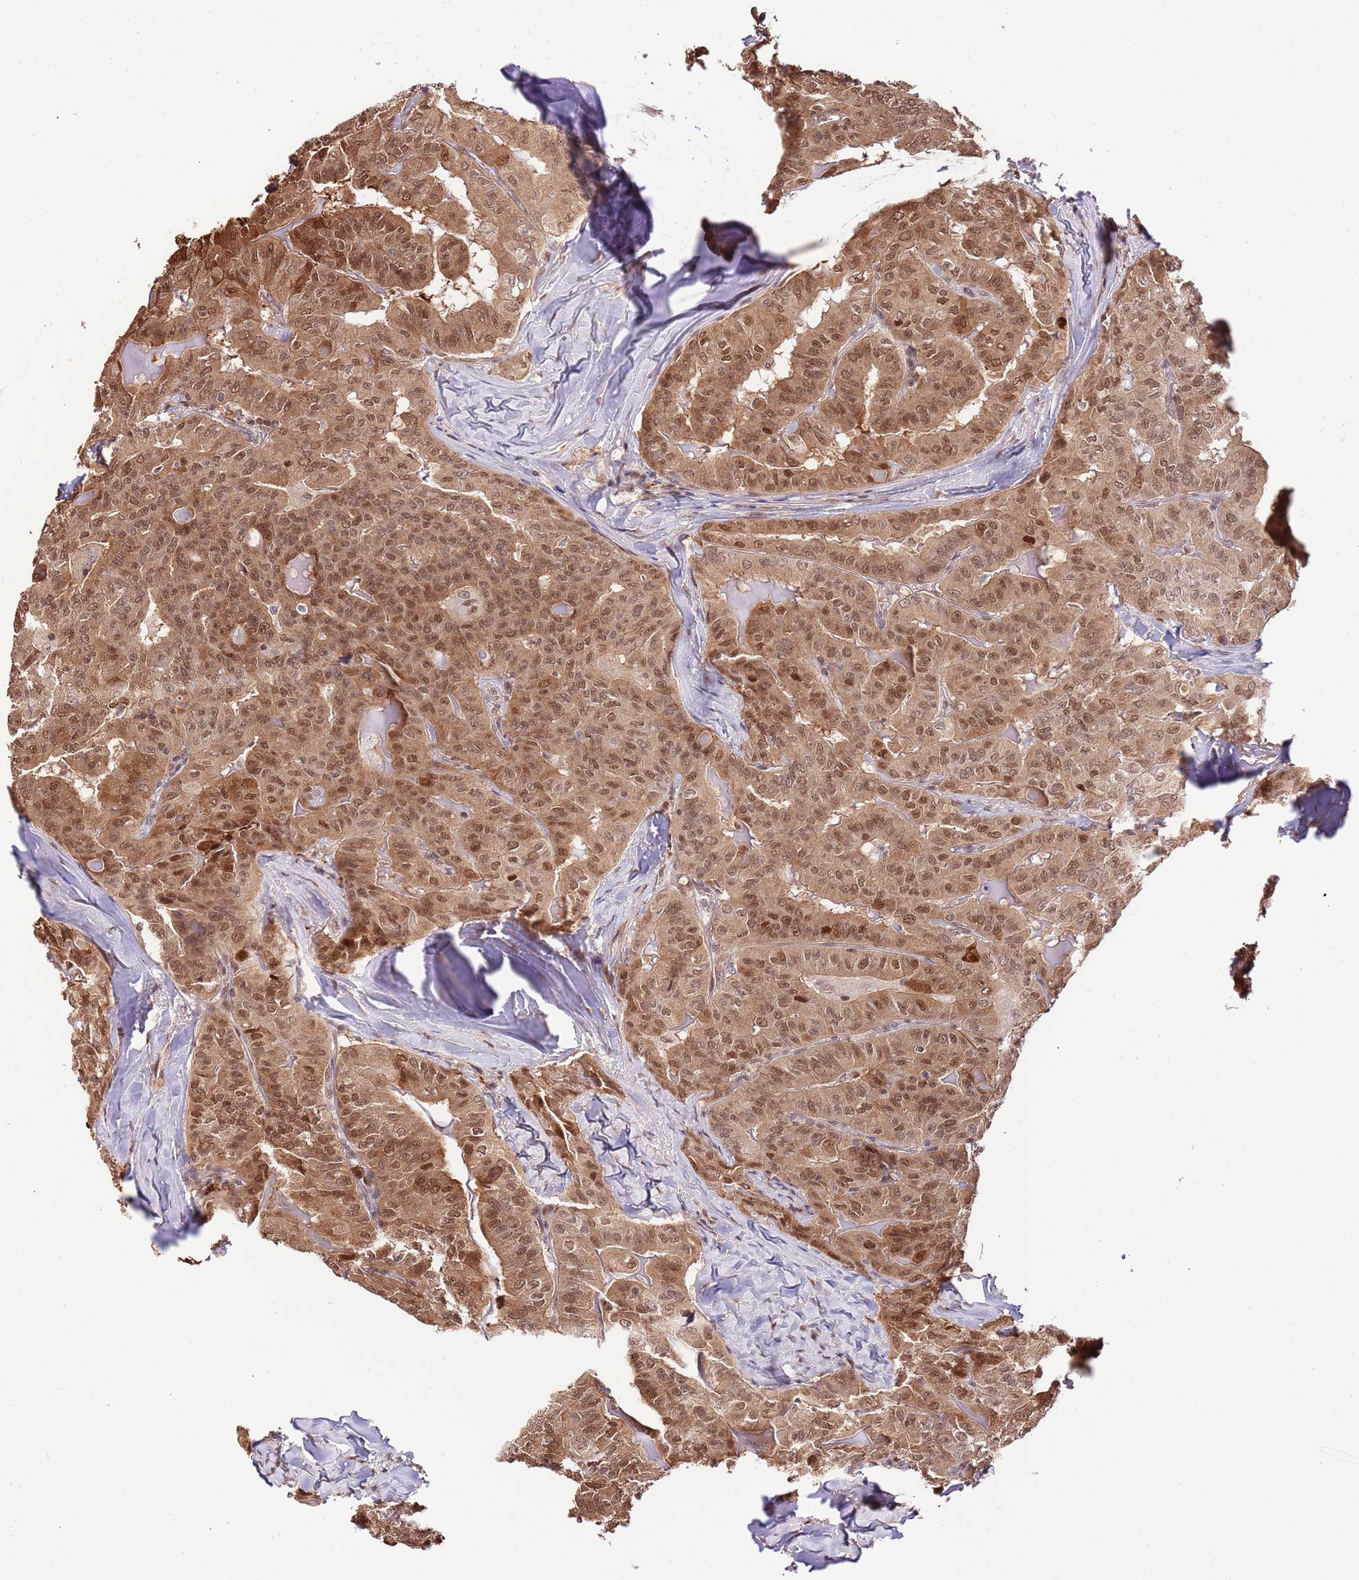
{"staining": {"intensity": "strong", "quantity": ">75%", "location": "cytoplasmic/membranous,nuclear"}, "tissue": "thyroid cancer", "cell_type": "Tumor cells", "image_type": "cancer", "snomed": [{"axis": "morphology", "description": "Papillary adenocarcinoma, NOS"}, {"axis": "topography", "description": "Thyroid gland"}], "caption": "Protein staining demonstrates strong cytoplasmic/membranous and nuclear staining in about >75% of tumor cells in papillary adenocarcinoma (thyroid).", "gene": "RIF1", "patient": {"sex": "female", "age": 68}}